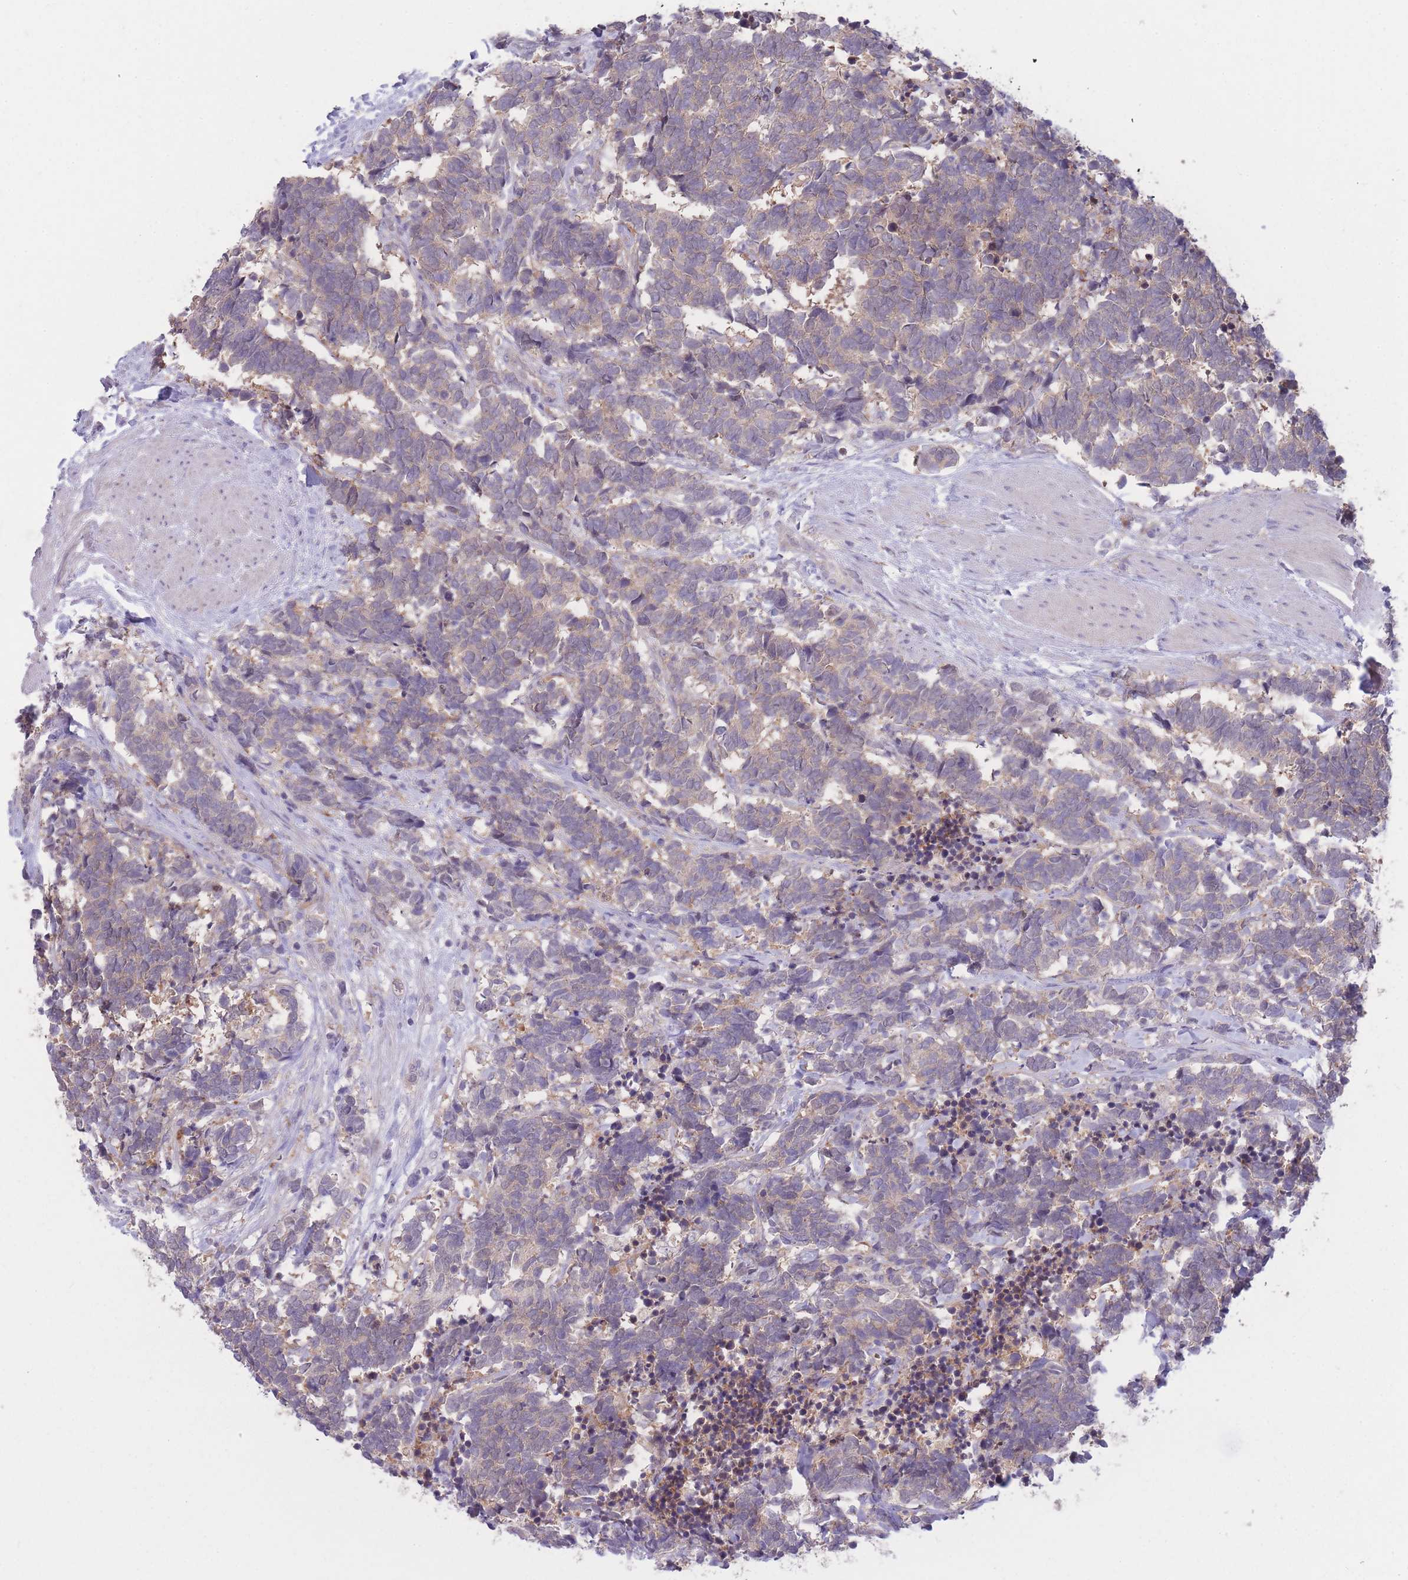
{"staining": {"intensity": "weak", "quantity": ">75%", "location": "cytoplasmic/membranous"}, "tissue": "carcinoid", "cell_type": "Tumor cells", "image_type": "cancer", "snomed": [{"axis": "morphology", "description": "Carcinoma, NOS"}, {"axis": "morphology", "description": "Carcinoid, malignant, NOS"}, {"axis": "topography", "description": "Prostate"}], "caption": "Immunohistochemical staining of malignant carcinoid displays low levels of weak cytoplasmic/membranous staining in about >75% of tumor cells. Immunohistochemistry stains the protein of interest in brown and the nuclei are stained blue.", "gene": "CCT6B", "patient": {"sex": "male", "age": 57}}